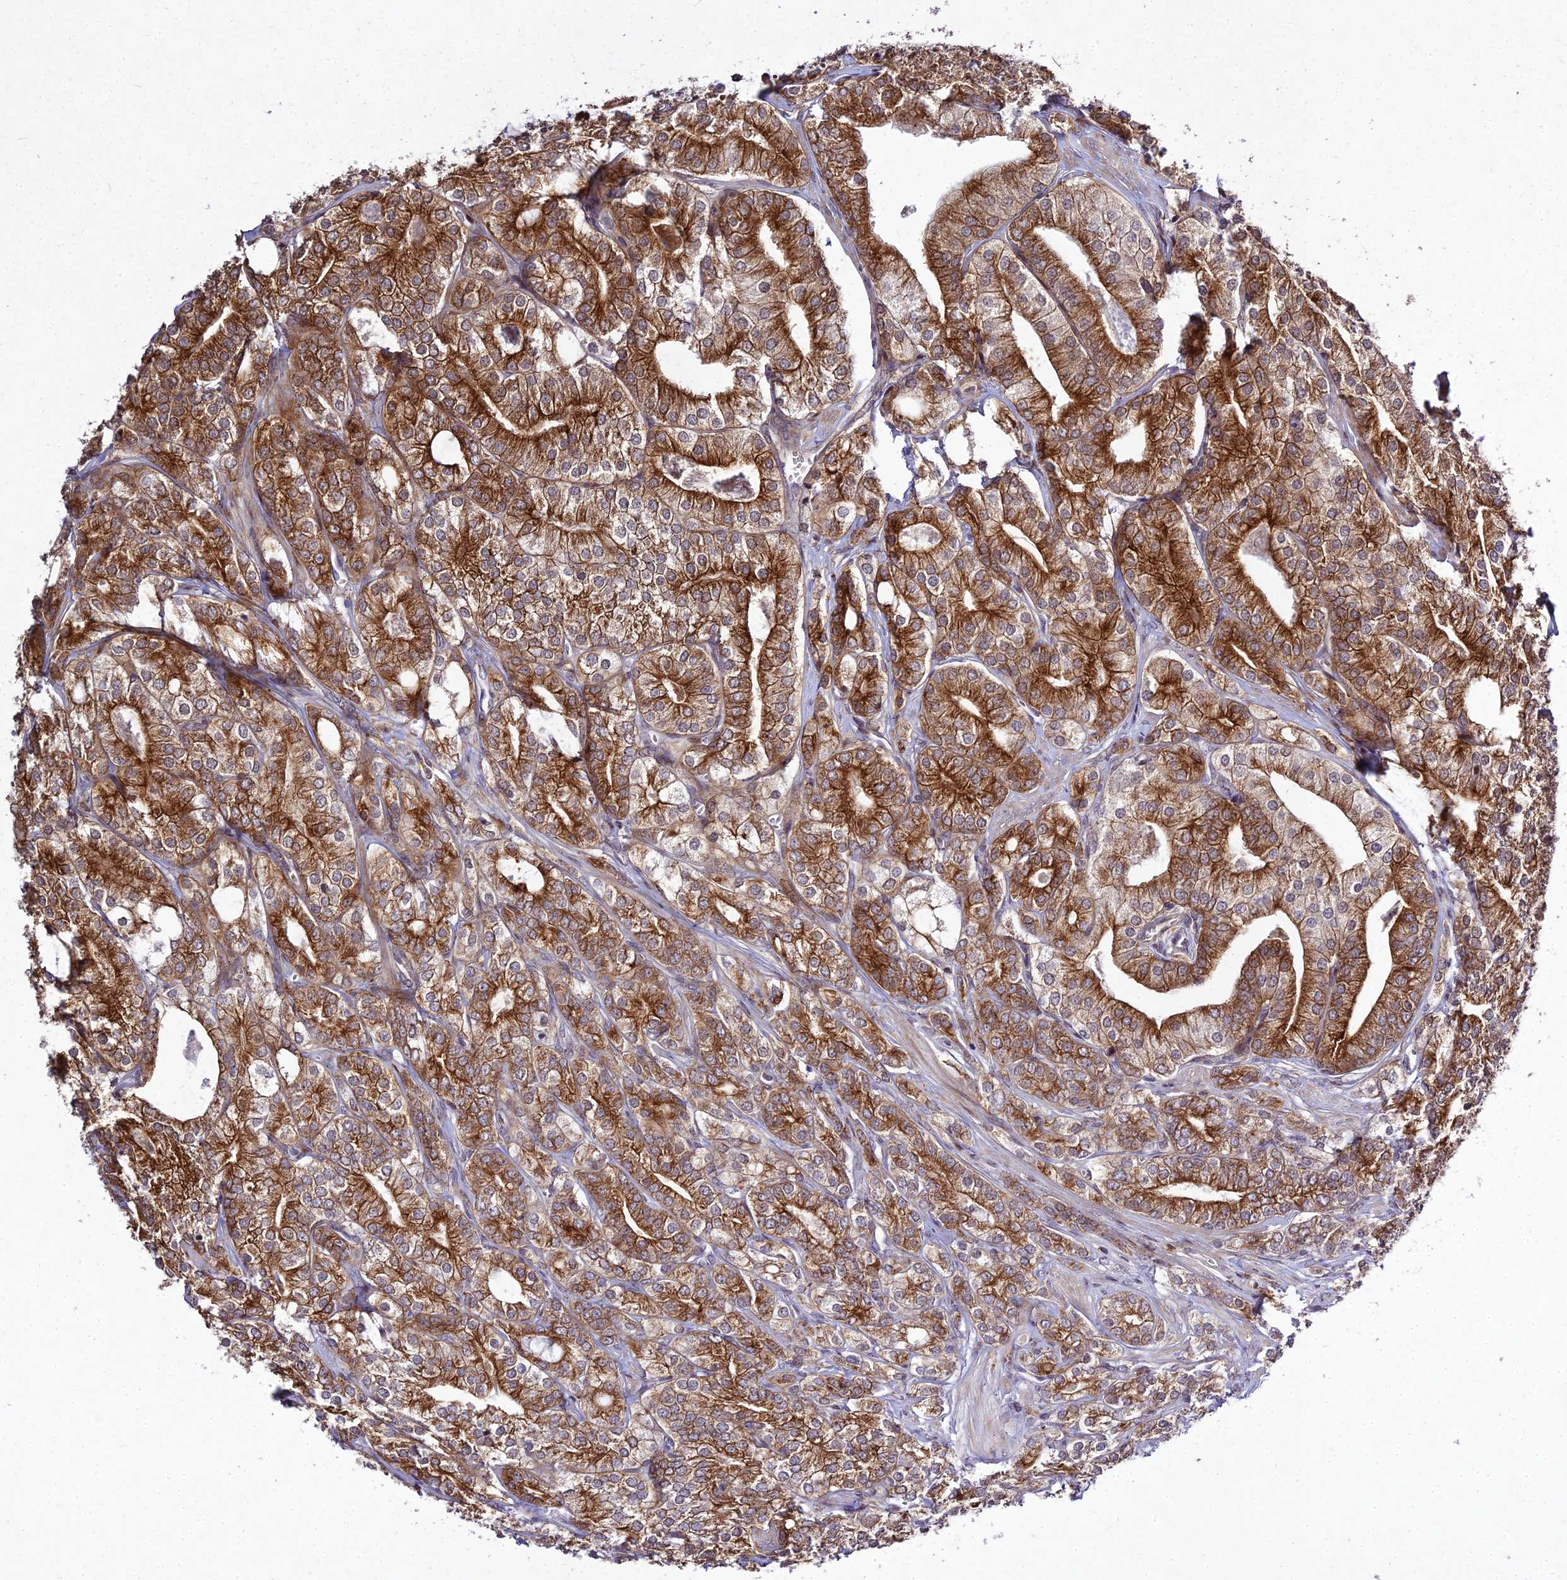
{"staining": {"intensity": "moderate", "quantity": ">75%", "location": "cytoplasmic/membranous"}, "tissue": "prostate cancer", "cell_type": "Tumor cells", "image_type": "cancer", "snomed": [{"axis": "morphology", "description": "Adenocarcinoma, High grade"}, {"axis": "topography", "description": "Prostate"}], "caption": "IHC (DAB (3,3'-diaminobenzidine)) staining of human prostate cancer shows moderate cytoplasmic/membranous protein staining in approximately >75% of tumor cells.", "gene": "MKKS", "patient": {"sex": "male", "age": 50}}